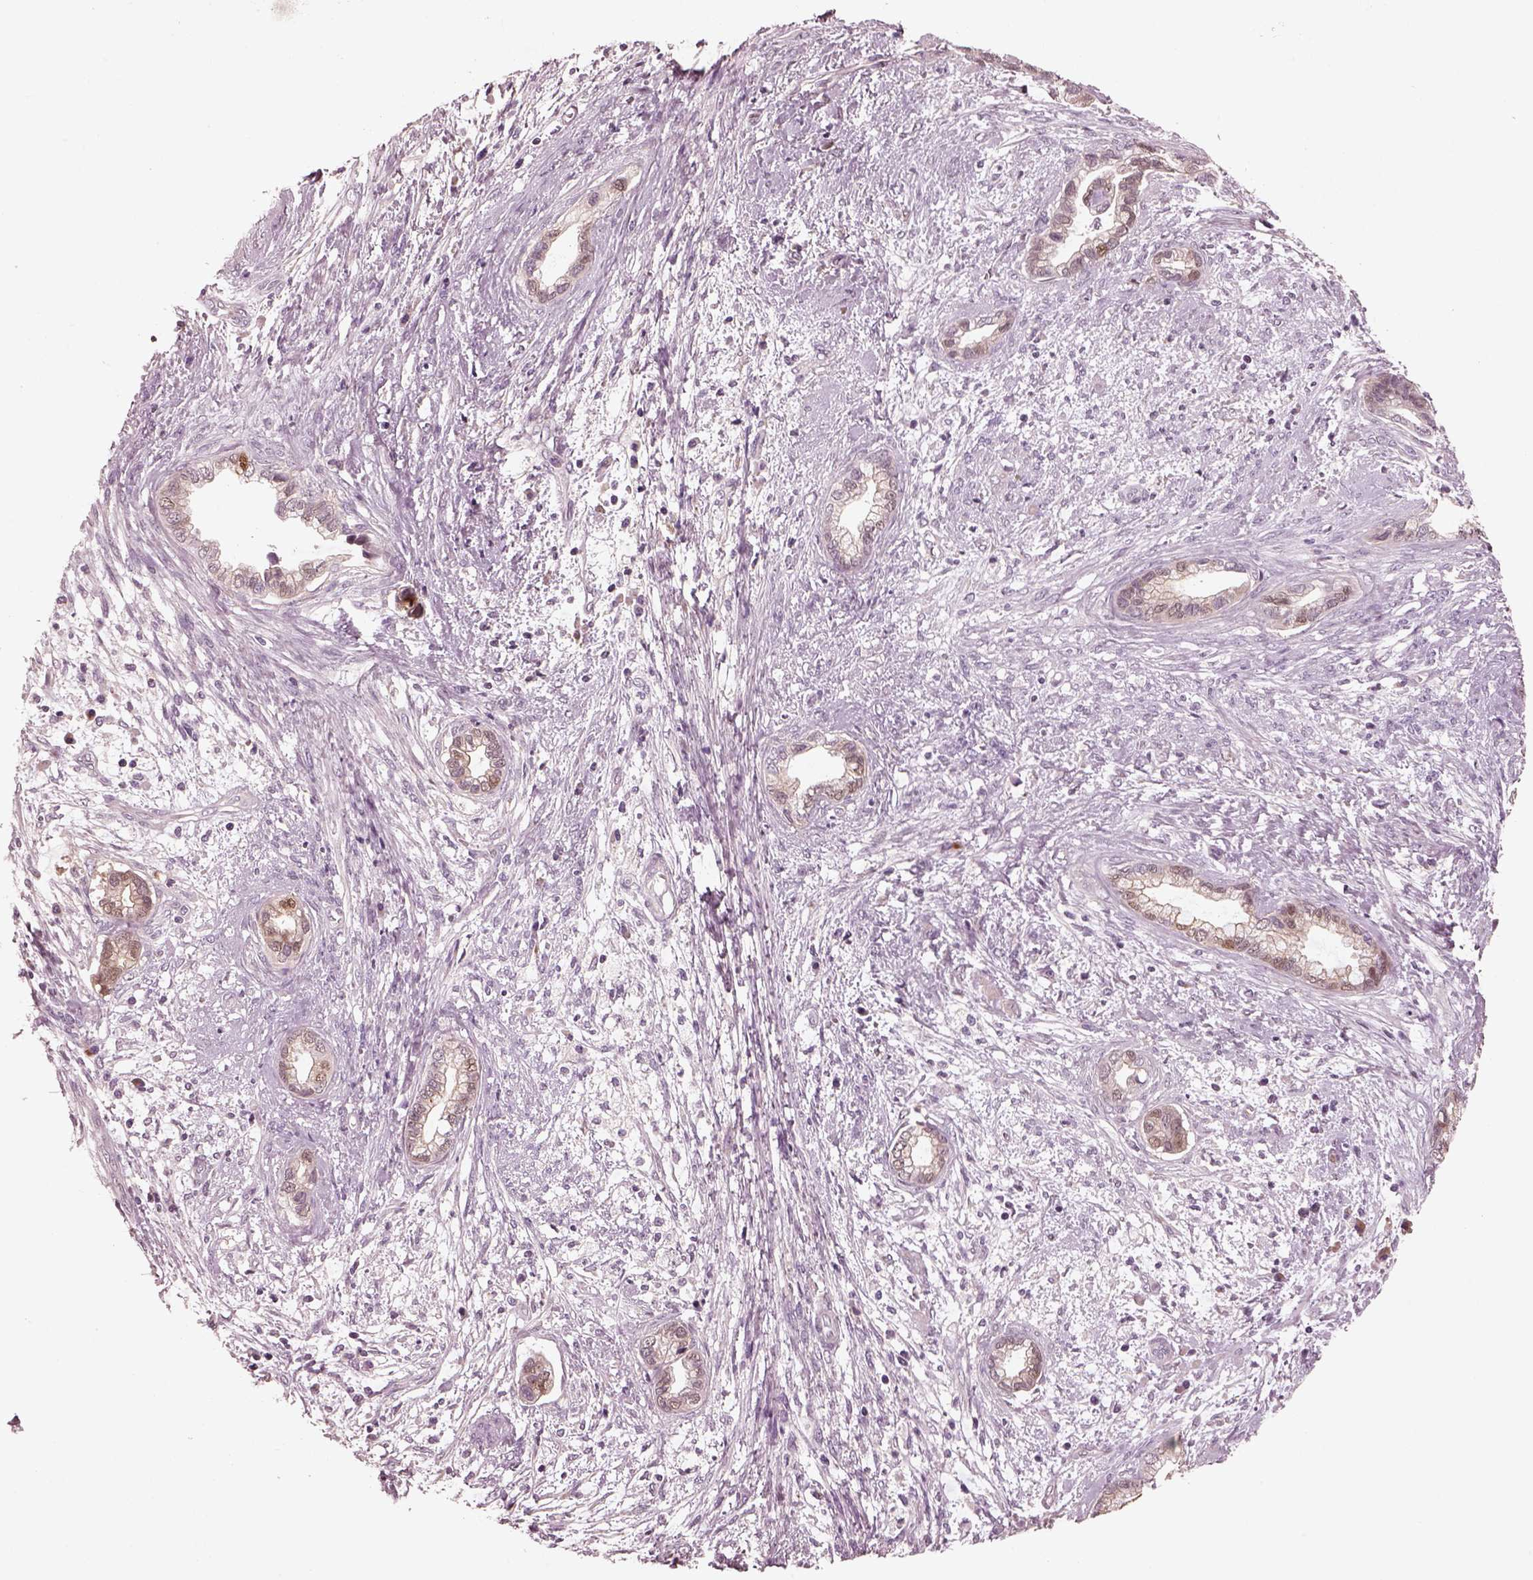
{"staining": {"intensity": "moderate", "quantity": "<25%", "location": "cytoplasmic/membranous,nuclear"}, "tissue": "cervical cancer", "cell_type": "Tumor cells", "image_type": "cancer", "snomed": [{"axis": "morphology", "description": "Adenocarcinoma, NOS"}, {"axis": "topography", "description": "Cervix"}], "caption": "Cervical cancer (adenocarcinoma) tissue demonstrates moderate cytoplasmic/membranous and nuclear expression in approximately <25% of tumor cells, visualized by immunohistochemistry.", "gene": "SDCBP2", "patient": {"sex": "female", "age": 62}}